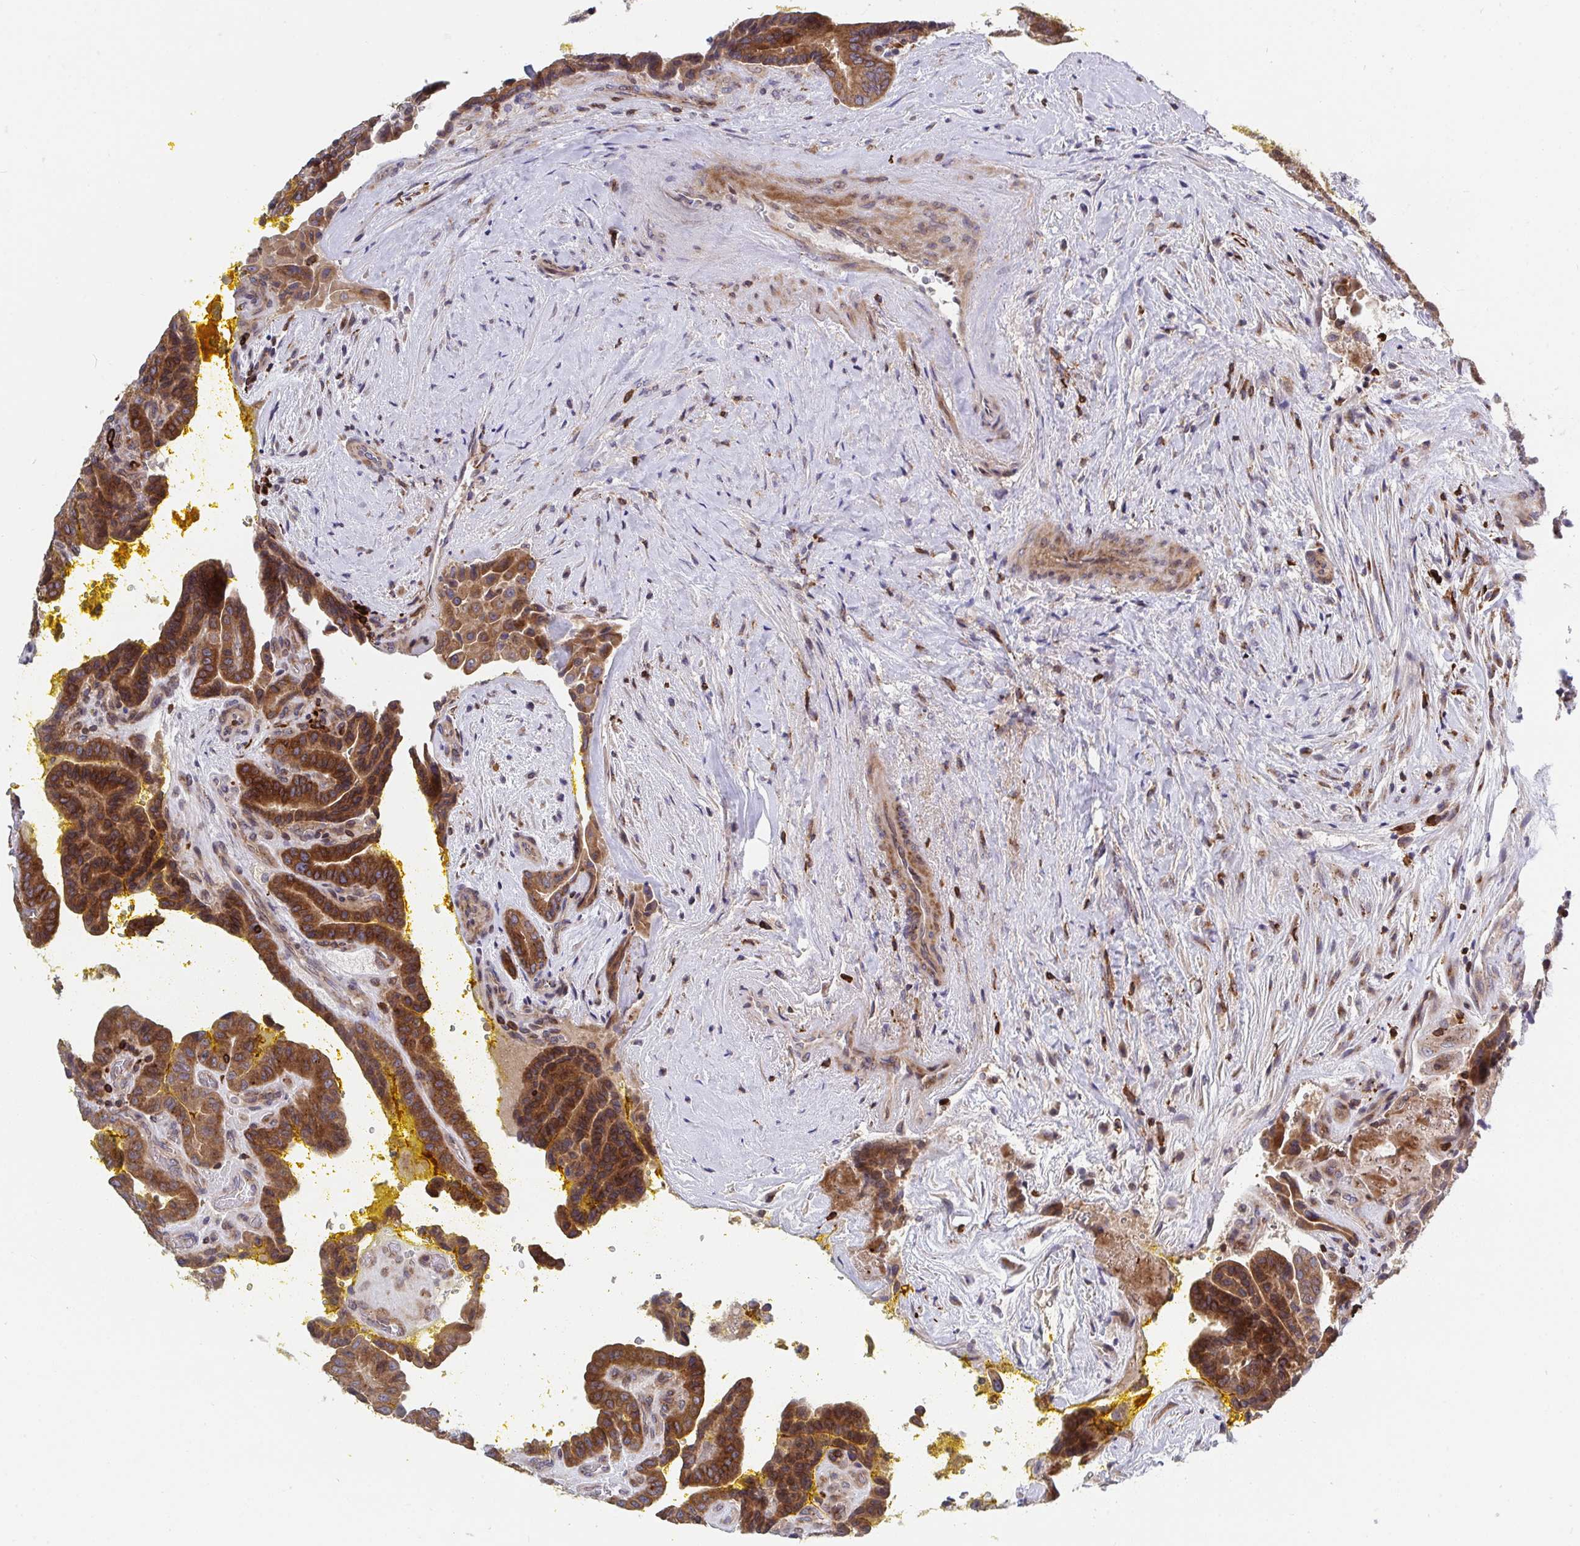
{"staining": {"intensity": "strong", "quantity": ">75%", "location": "cytoplasmic/membranous"}, "tissue": "thyroid cancer", "cell_type": "Tumor cells", "image_type": "cancer", "snomed": [{"axis": "morphology", "description": "Papillary adenocarcinoma, NOS"}, {"axis": "topography", "description": "Thyroid gland"}], "caption": "Thyroid papillary adenocarcinoma stained with a brown dye demonstrates strong cytoplasmic/membranous positive staining in approximately >75% of tumor cells.", "gene": "FRMD3", "patient": {"sex": "male", "age": 87}}